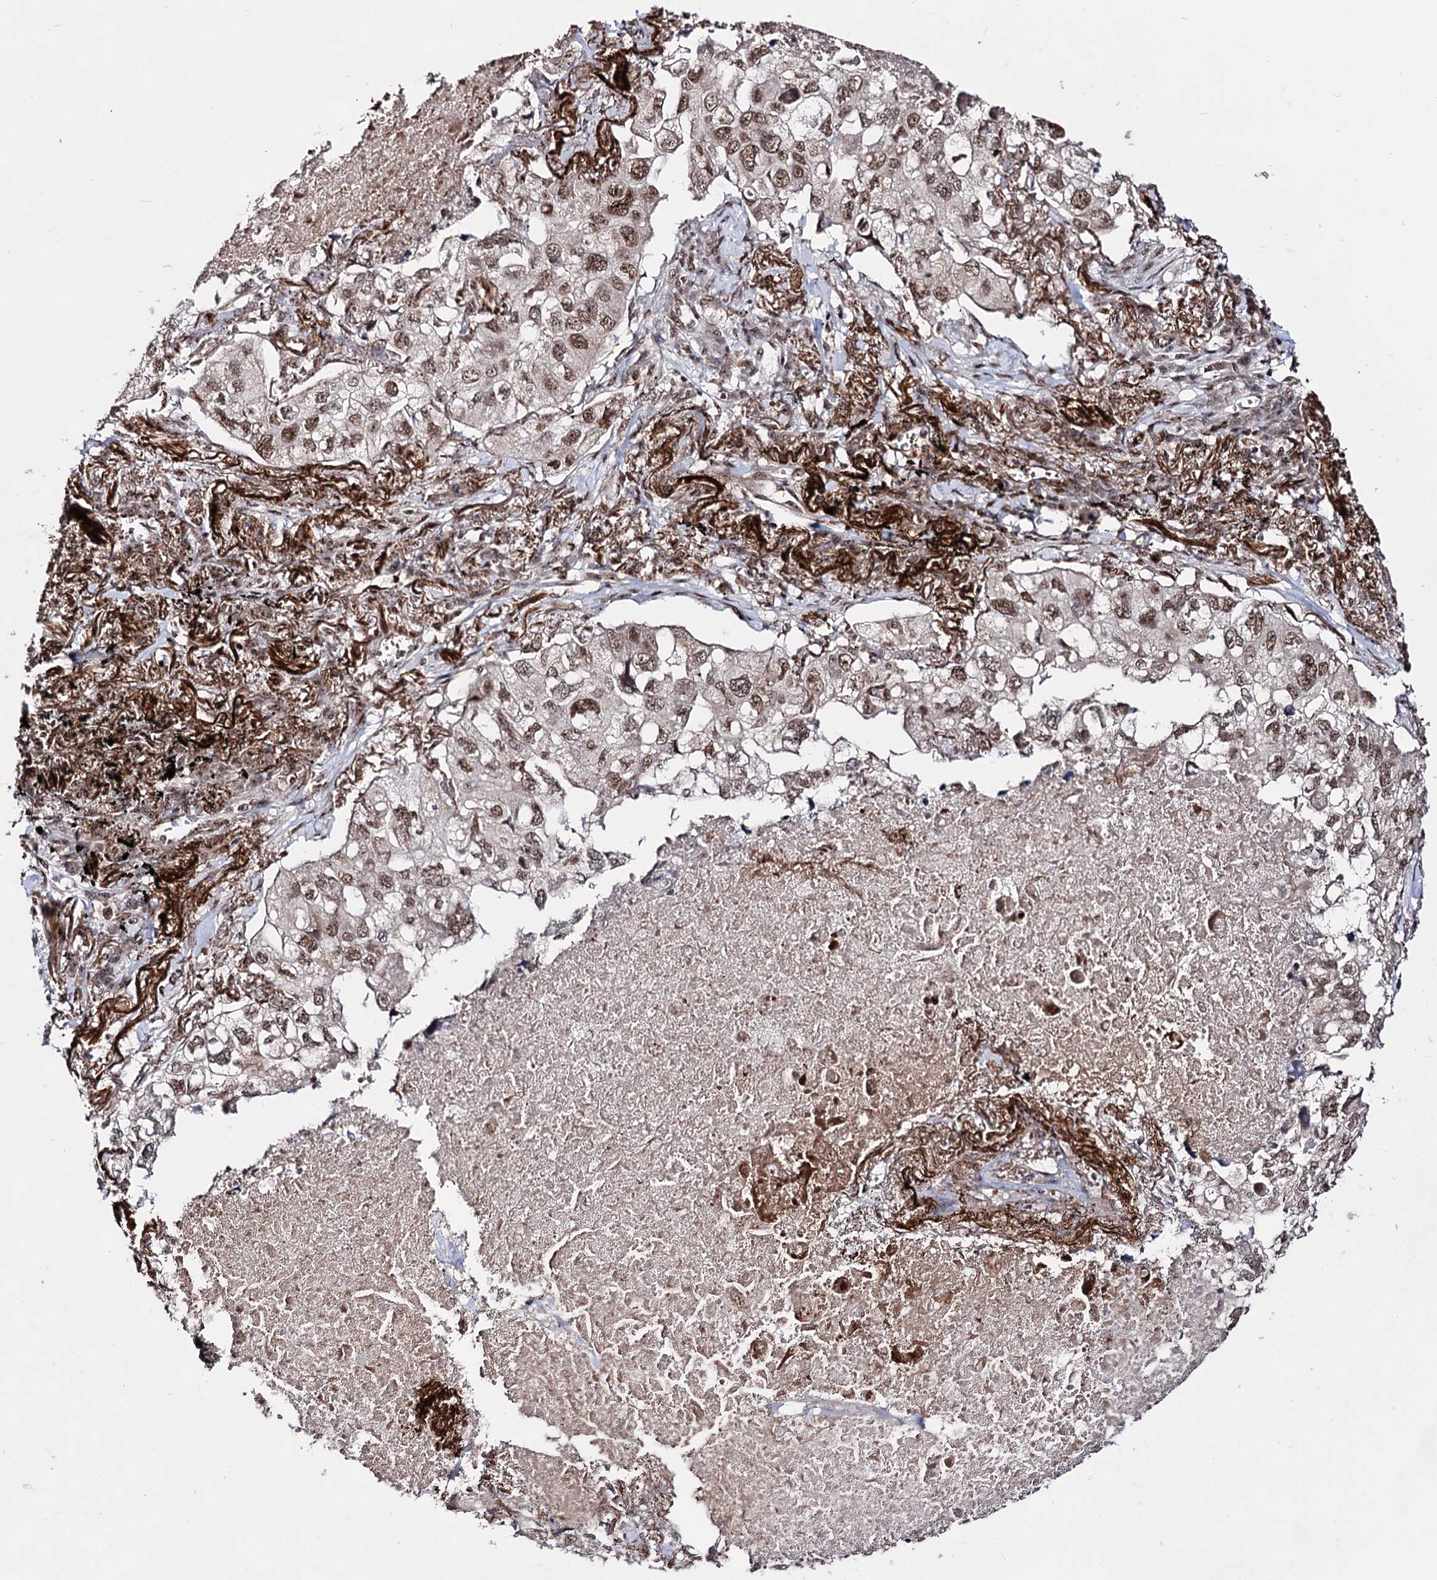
{"staining": {"intensity": "moderate", "quantity": ">75%", "location": "nuclear"}, "tissue": "lung cancer", "cell_type": "Tumor cells", "image_type": "cancer", "snomed": [{"axis": "morphology", "description": "Adenocarcinoma, NOS"}, {"axis": "topography", "description": "Lung"}], "caption": "Tumor cells exhibit moderate nuclear positivity in about >75% of cells in lung adenocarcinoma.", "gene": "EXOSC10", "patient": {"sex": "male", "age": 65}}